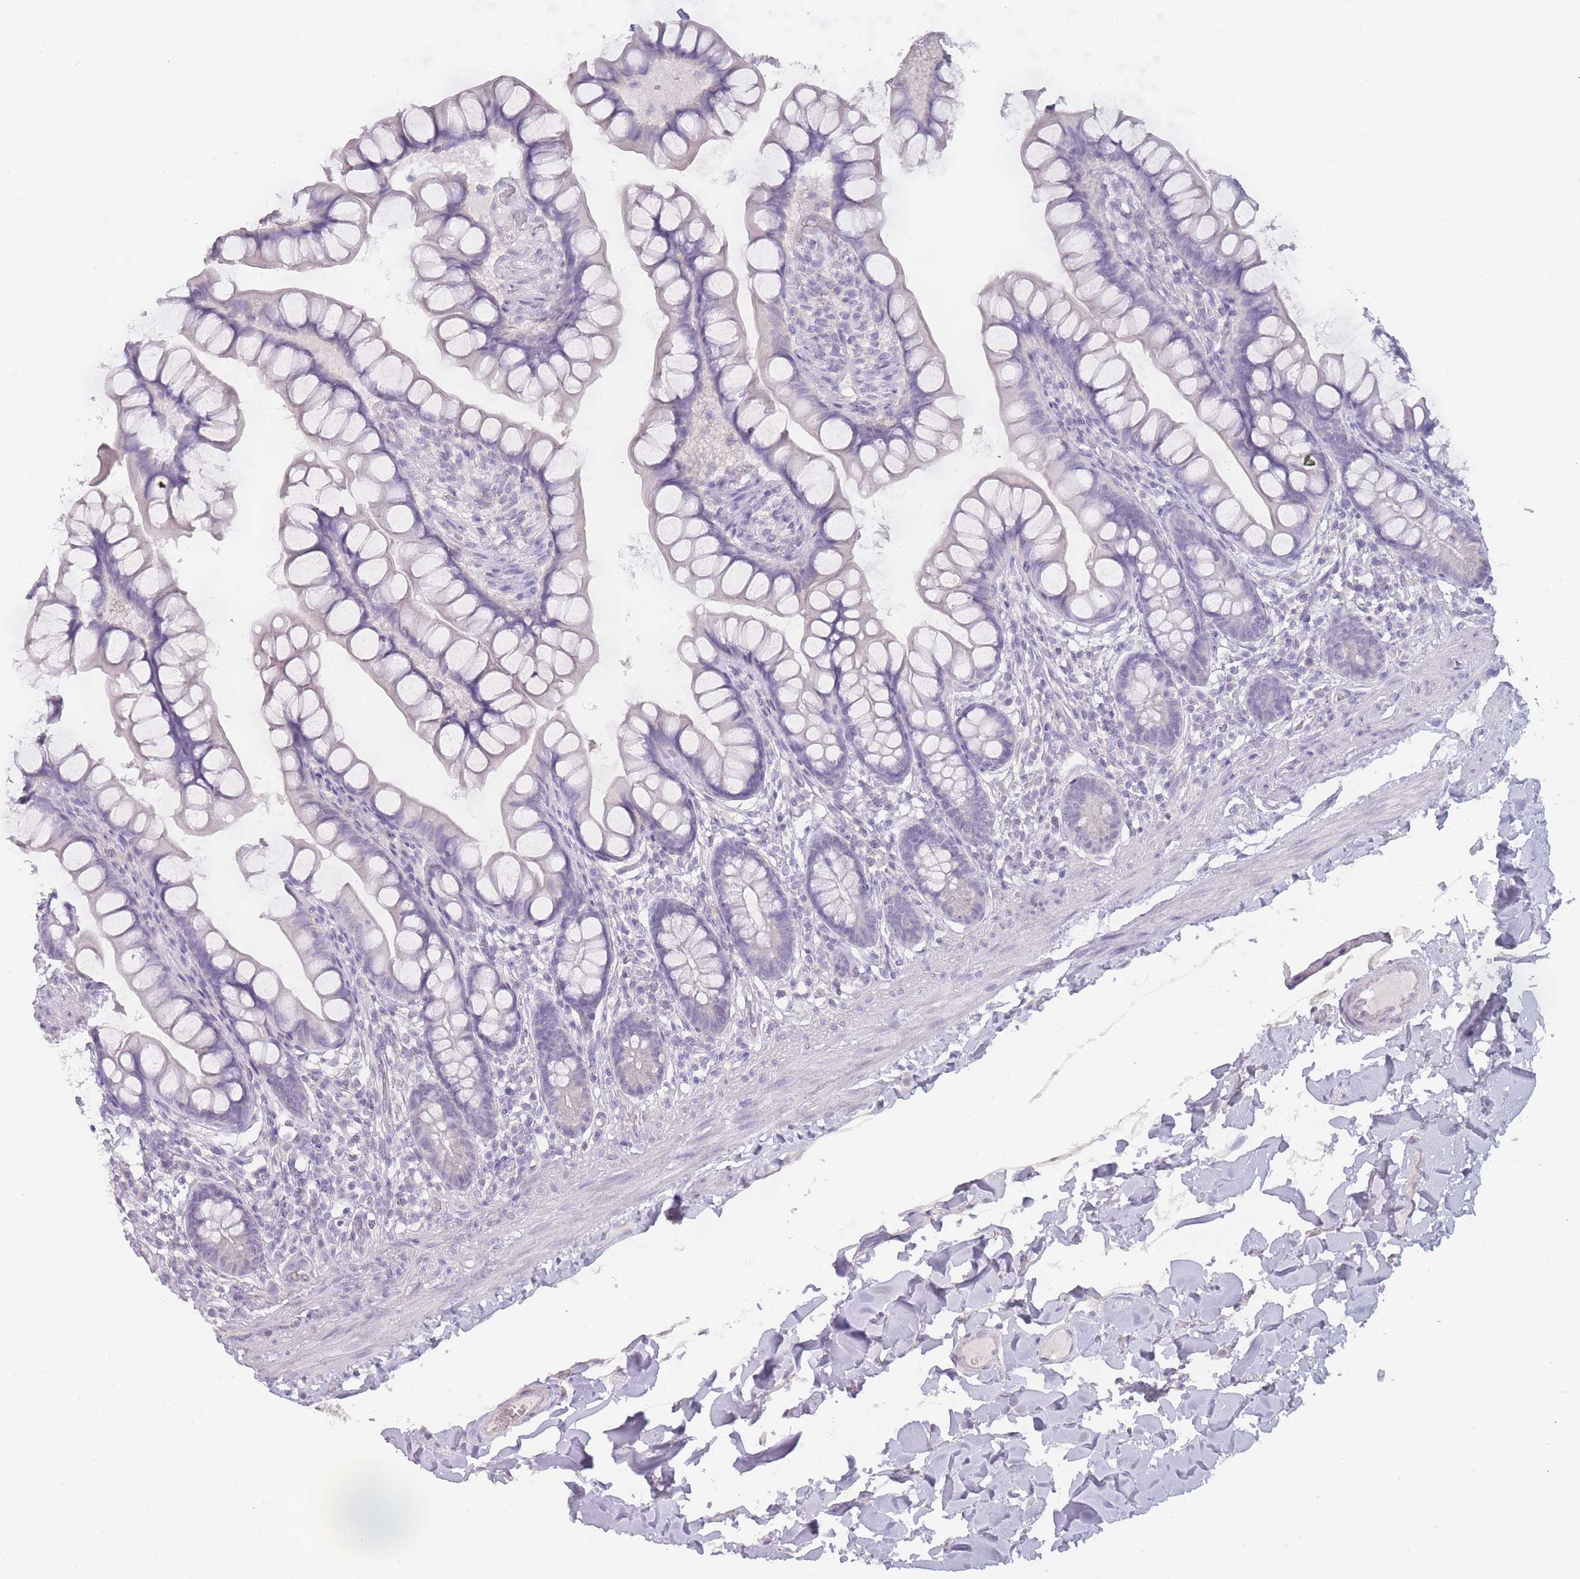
{"staining": {"intensity": "negative", "quantity": "none", "location": "none"}, "tissue": "small intestine", "cell_type": "Glandular cells", "image_type": "normal", "snomed": [{"axis": "morphology", "description": "Normal tissue, NOS"}, {"axis": "topography", "description": "Small intestine"}], "caption": "This is a micrograph of IHC staining of normal small intestine, which shows no expression in glandular cells.", "gene": "INS", "patient": {"sex": "male", "age": 70}}